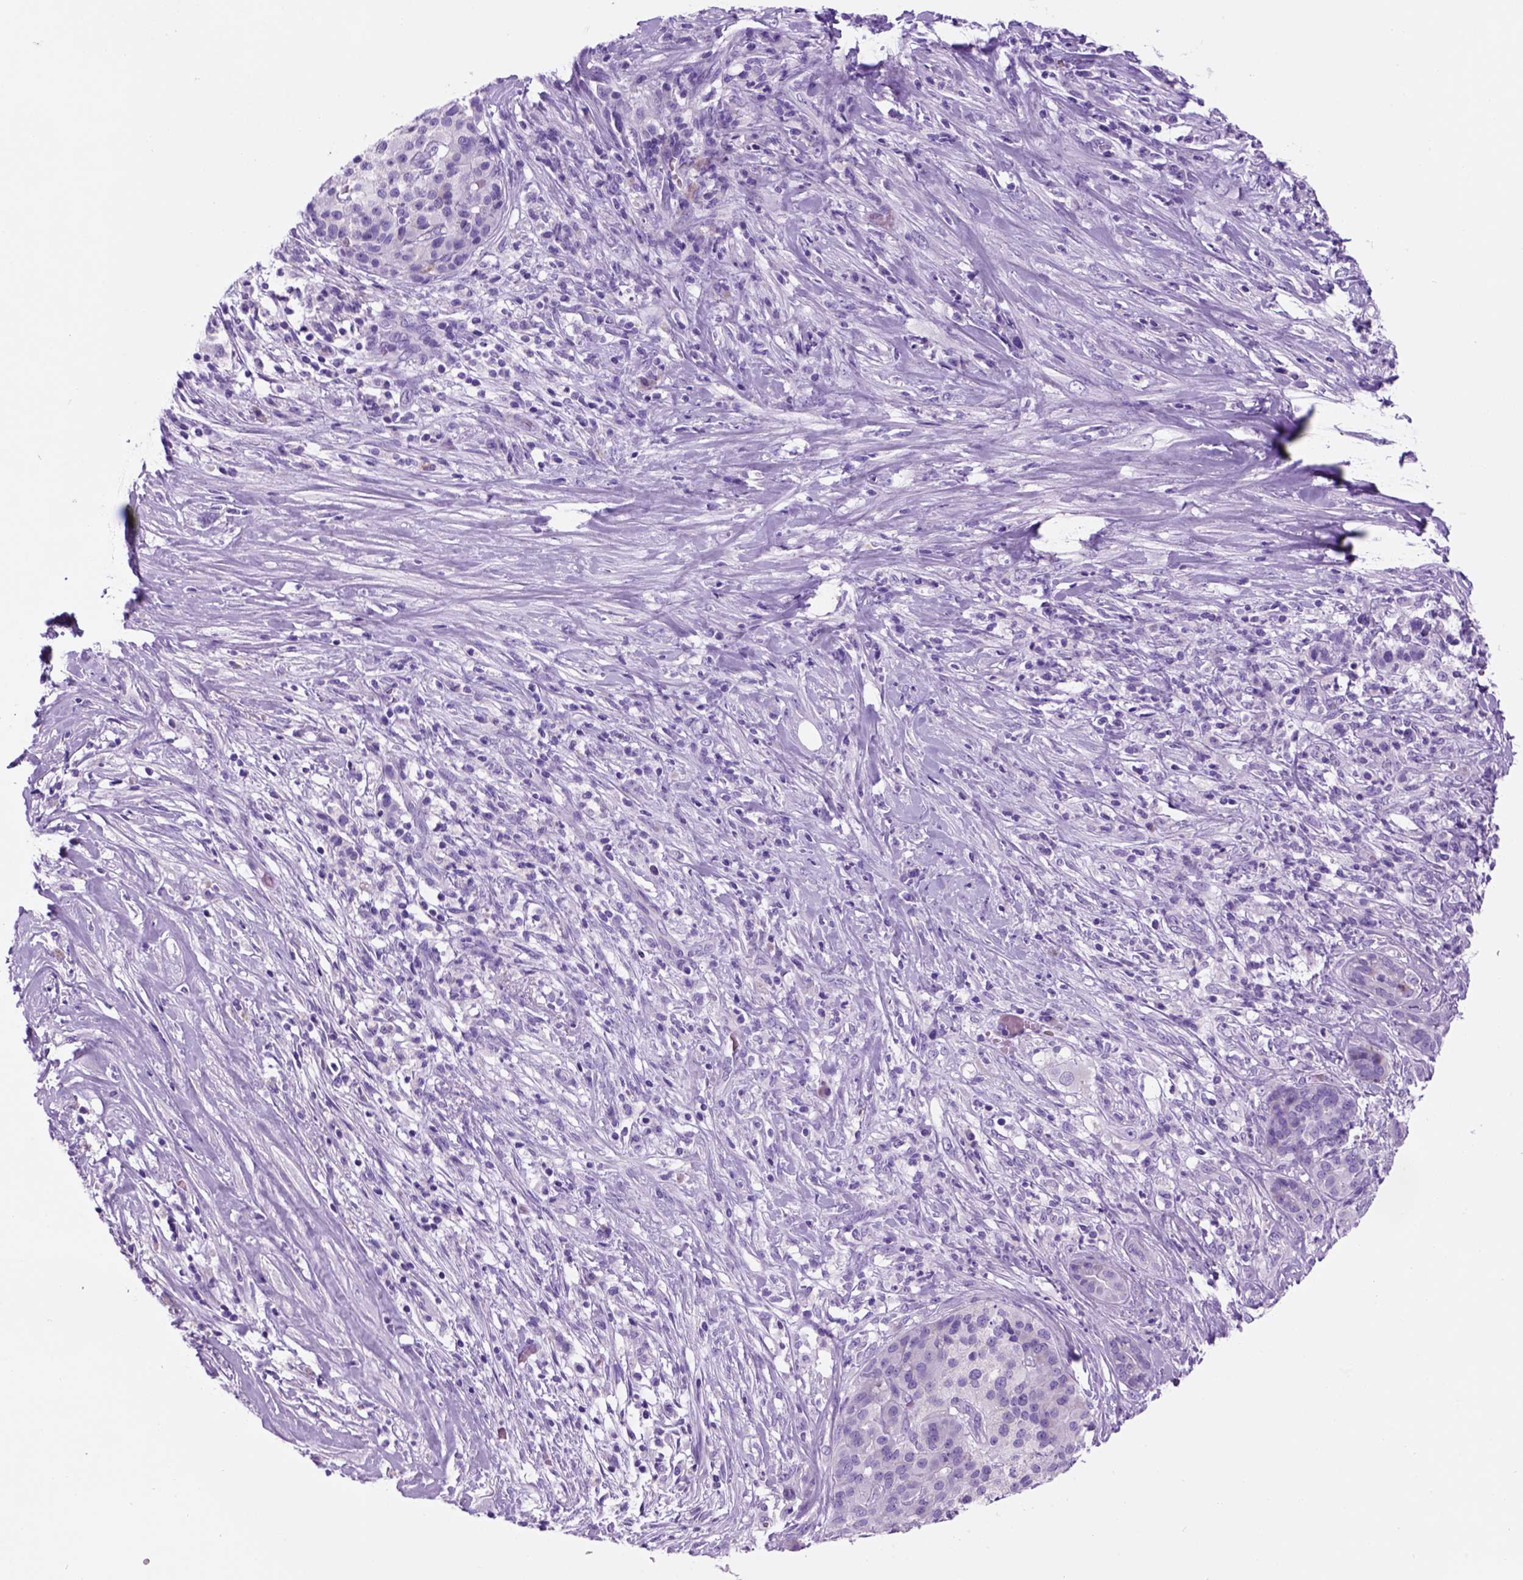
{"staining": {"intensity": "negative", "quantity": "none", "location": "none"}, "tissue": "pancreatic cancer", "cell_type": "Tumor cells", "image_type": "cancer", "snomed": [{"axis": "morphology", "description": "Normal tissue, NOS"}, {"axis": "morphology", "description": "Inflammation, NOS"}, {"axis": "morphology", "description": "Adenocarcinoma, NOS"}, {"axis": "topography", "description": "Pancreas"}], "caption": "Tumor cells show no significant staining in pancreatic adenocarcinoma.", "gene": "HHIPL2", "patient": {"sex": "male", "age": 57}}